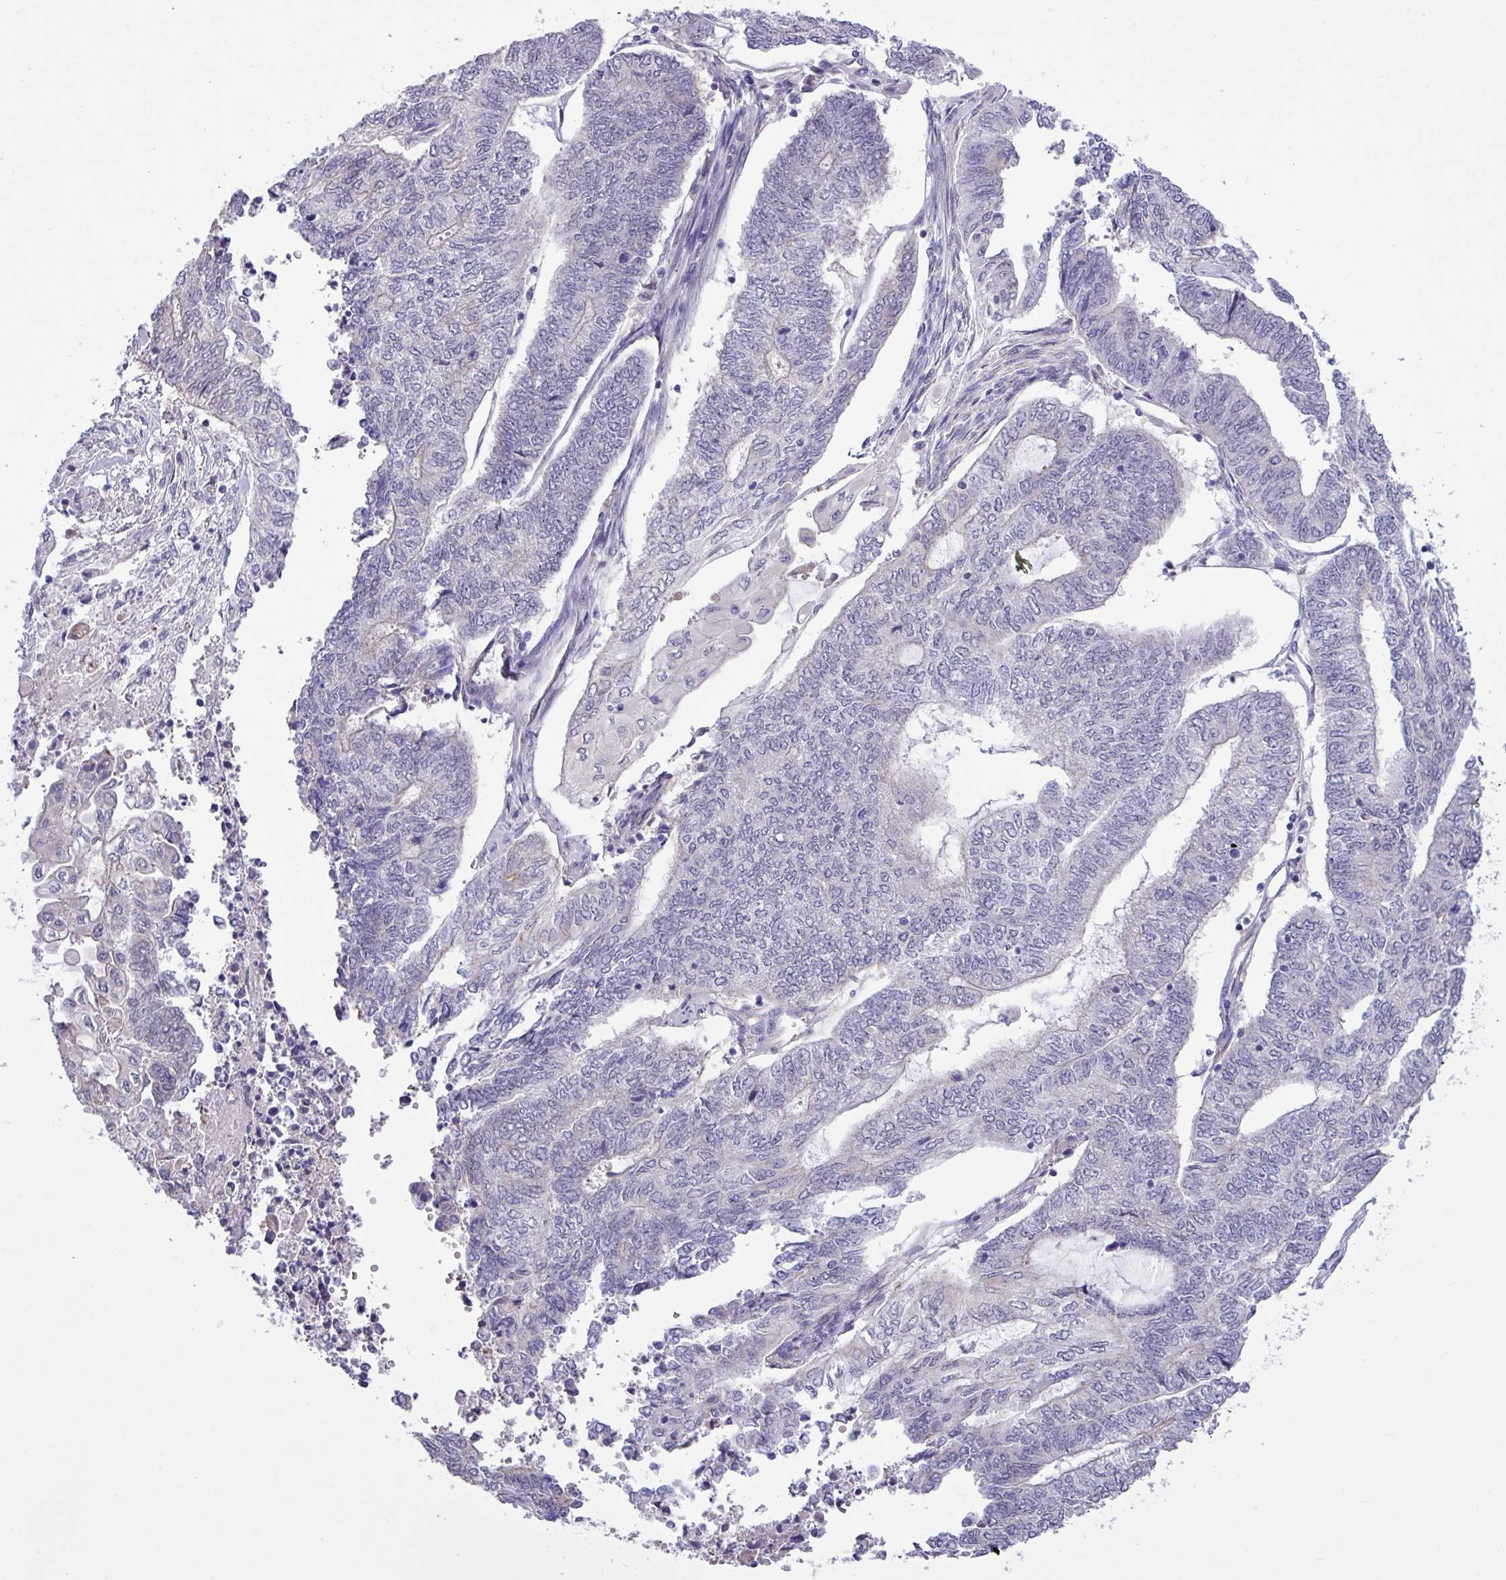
{"staining": {"intensity": "negative", "quantity": "none", "location": "none"}, "tissue": "endometrial cancer", "cell_type": "Tumor cells", "image_type": "cancer", "snomed": [{"axis": "morphology", "description": "Adenocarcinoma, NOS"}, {"axis": "topography", "description": "Uterus"}, {"axis": "topography", "description": "Endometrium"}], "caption": "Tumor cells show no significant expression in endometrial adenocarcinoma.", "gene": "SPINK8", "patient": {"sex": "female", "age": 70}}